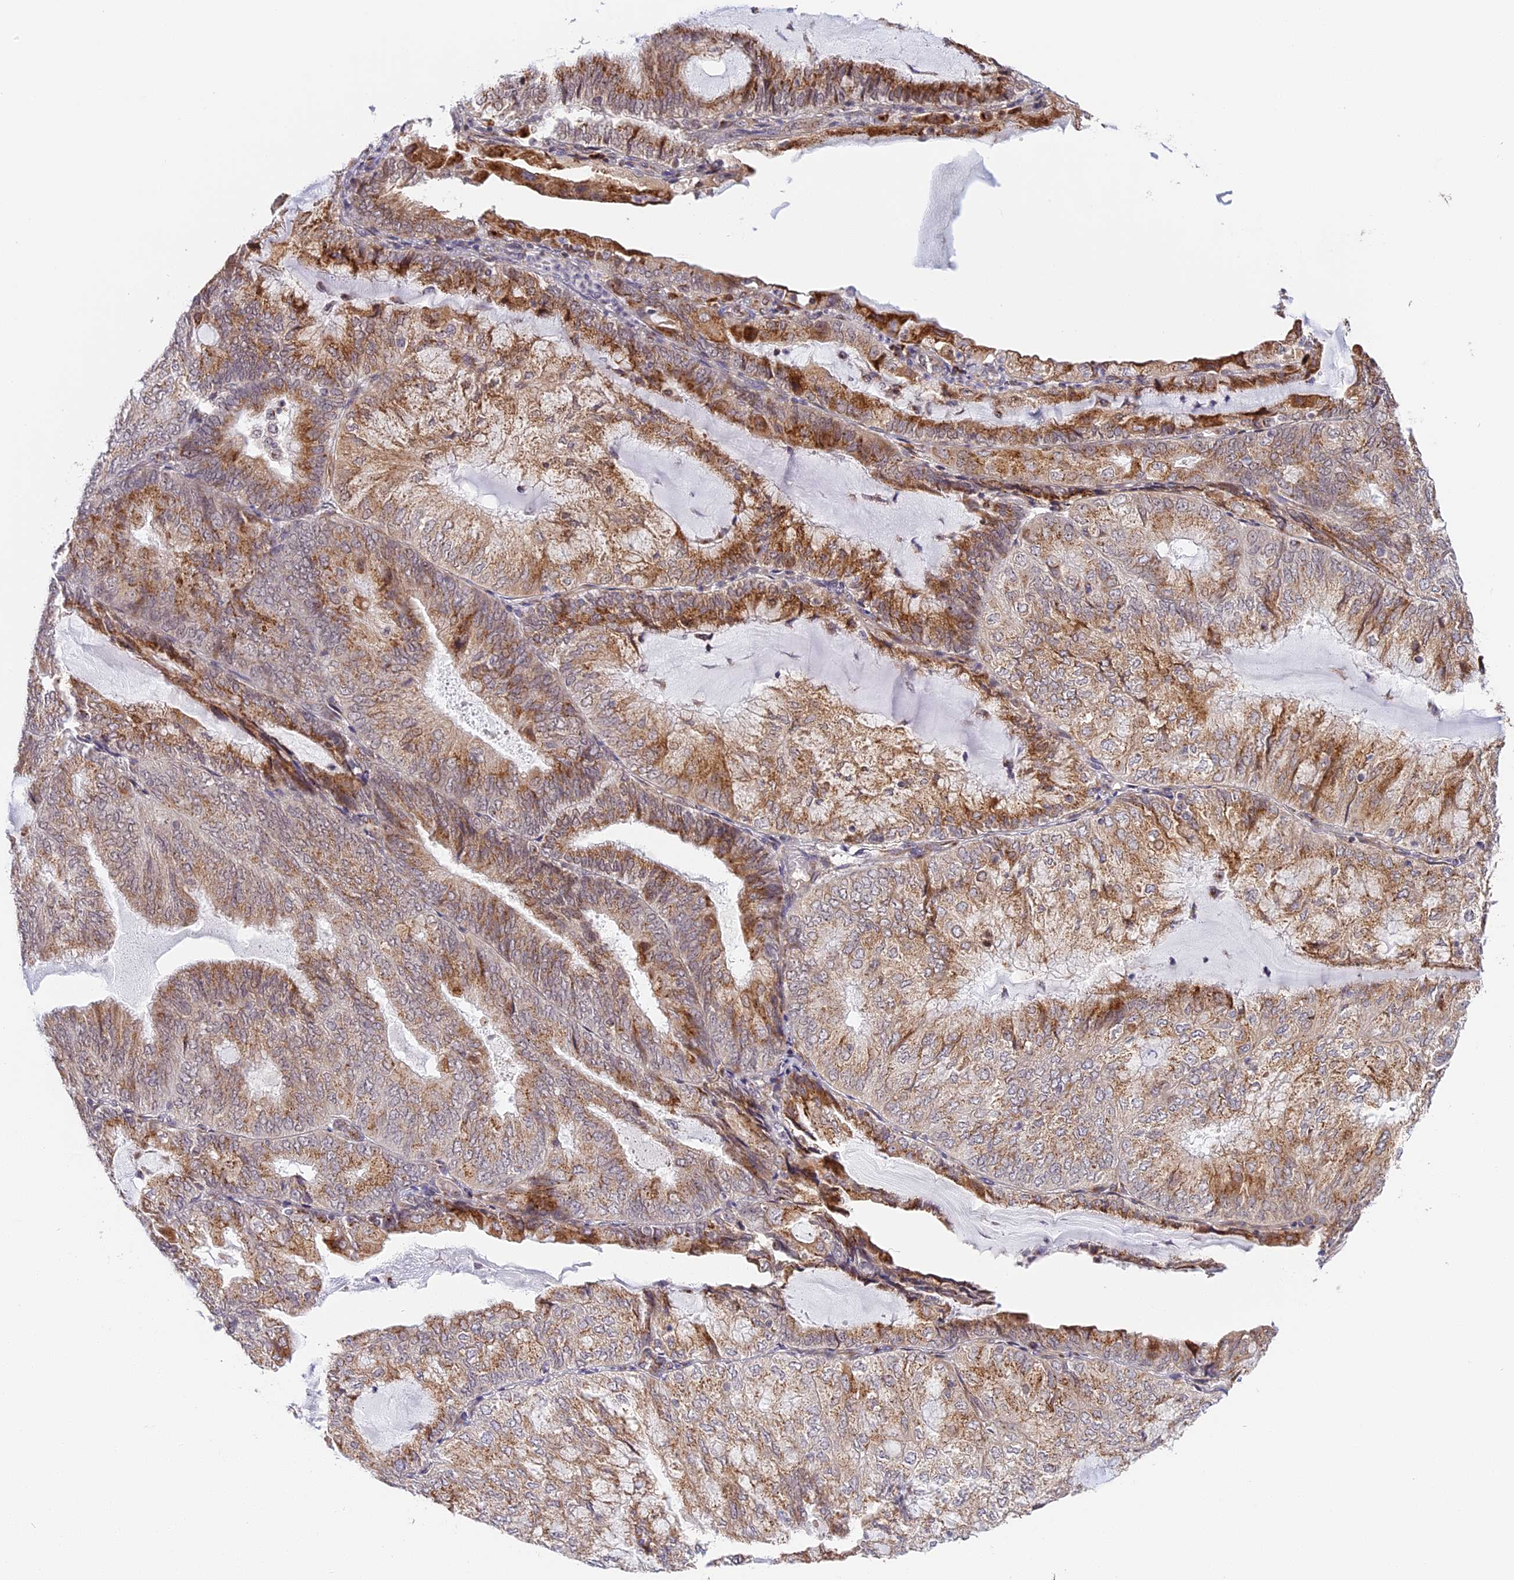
{"staining": {"intensity": "moderate", "quantity": ">75%", "location": "cytoplasmic/membranous"}, "tissue": "endometrial cancer", "cell_type": "Tumor cells", "image_type": "cancer", "snomed": [{"axis": "morphology", "description": "Adenocarcinoma, NOS"}, {"axis": "topography", "description": "Endometrium"}], "caption": "Protein analysis of endometrial cancer (adenocarcinoma) tissue exhibits moderate cytoplasmic/membranous positivity in approximately >75% of tumor cells.", "gene": "HEATR5B", "patient": {"sex": "female", "age": 81}}